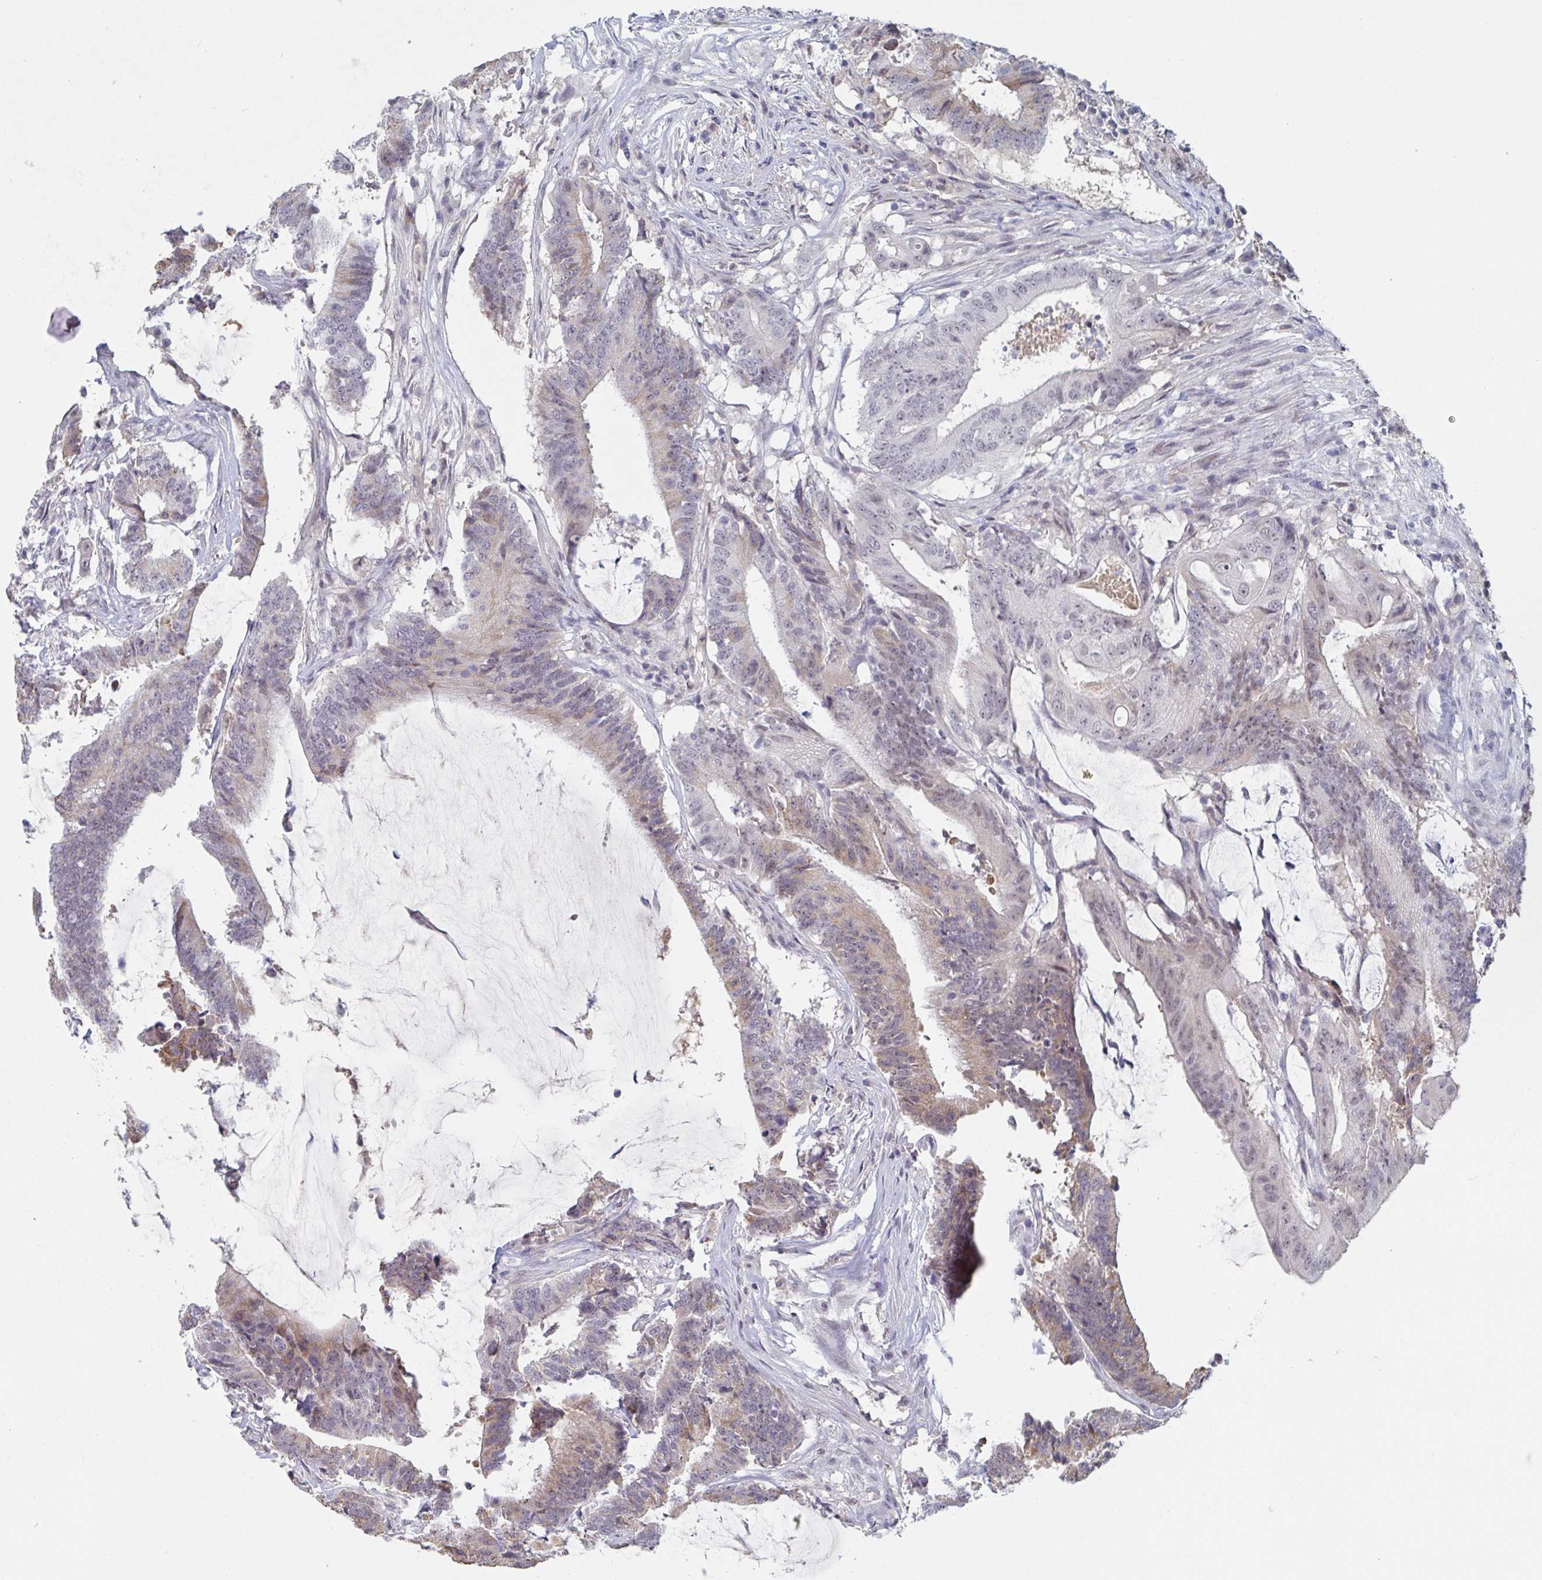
{"staining": {"intensity": "weak", "quantity": "25%-75%", "location": "cytoplasmic/membranous"}, "tissue": "colorectal cancer", "cell_type": "Tumor cells", "image_type": "cancer", "snomed": [{"axis": "morphology", "description": "Adenocarcinoma, NOS"}, {"axis": "topography", "description": "Colon"}], "caption": "High-magnification brightfield microscopy of colorectal adenocarcinoma stained with DAB (3,3'-diaminobenzidine) (brown) and counterstained with hematoxylin (blue). tumor cells exhibit weak cytoplasmic/membranous positivity is appreciated in about25%-75% of cells.", "gene": "KDM4D", "patient": {"sex": "female", "age": 43}}